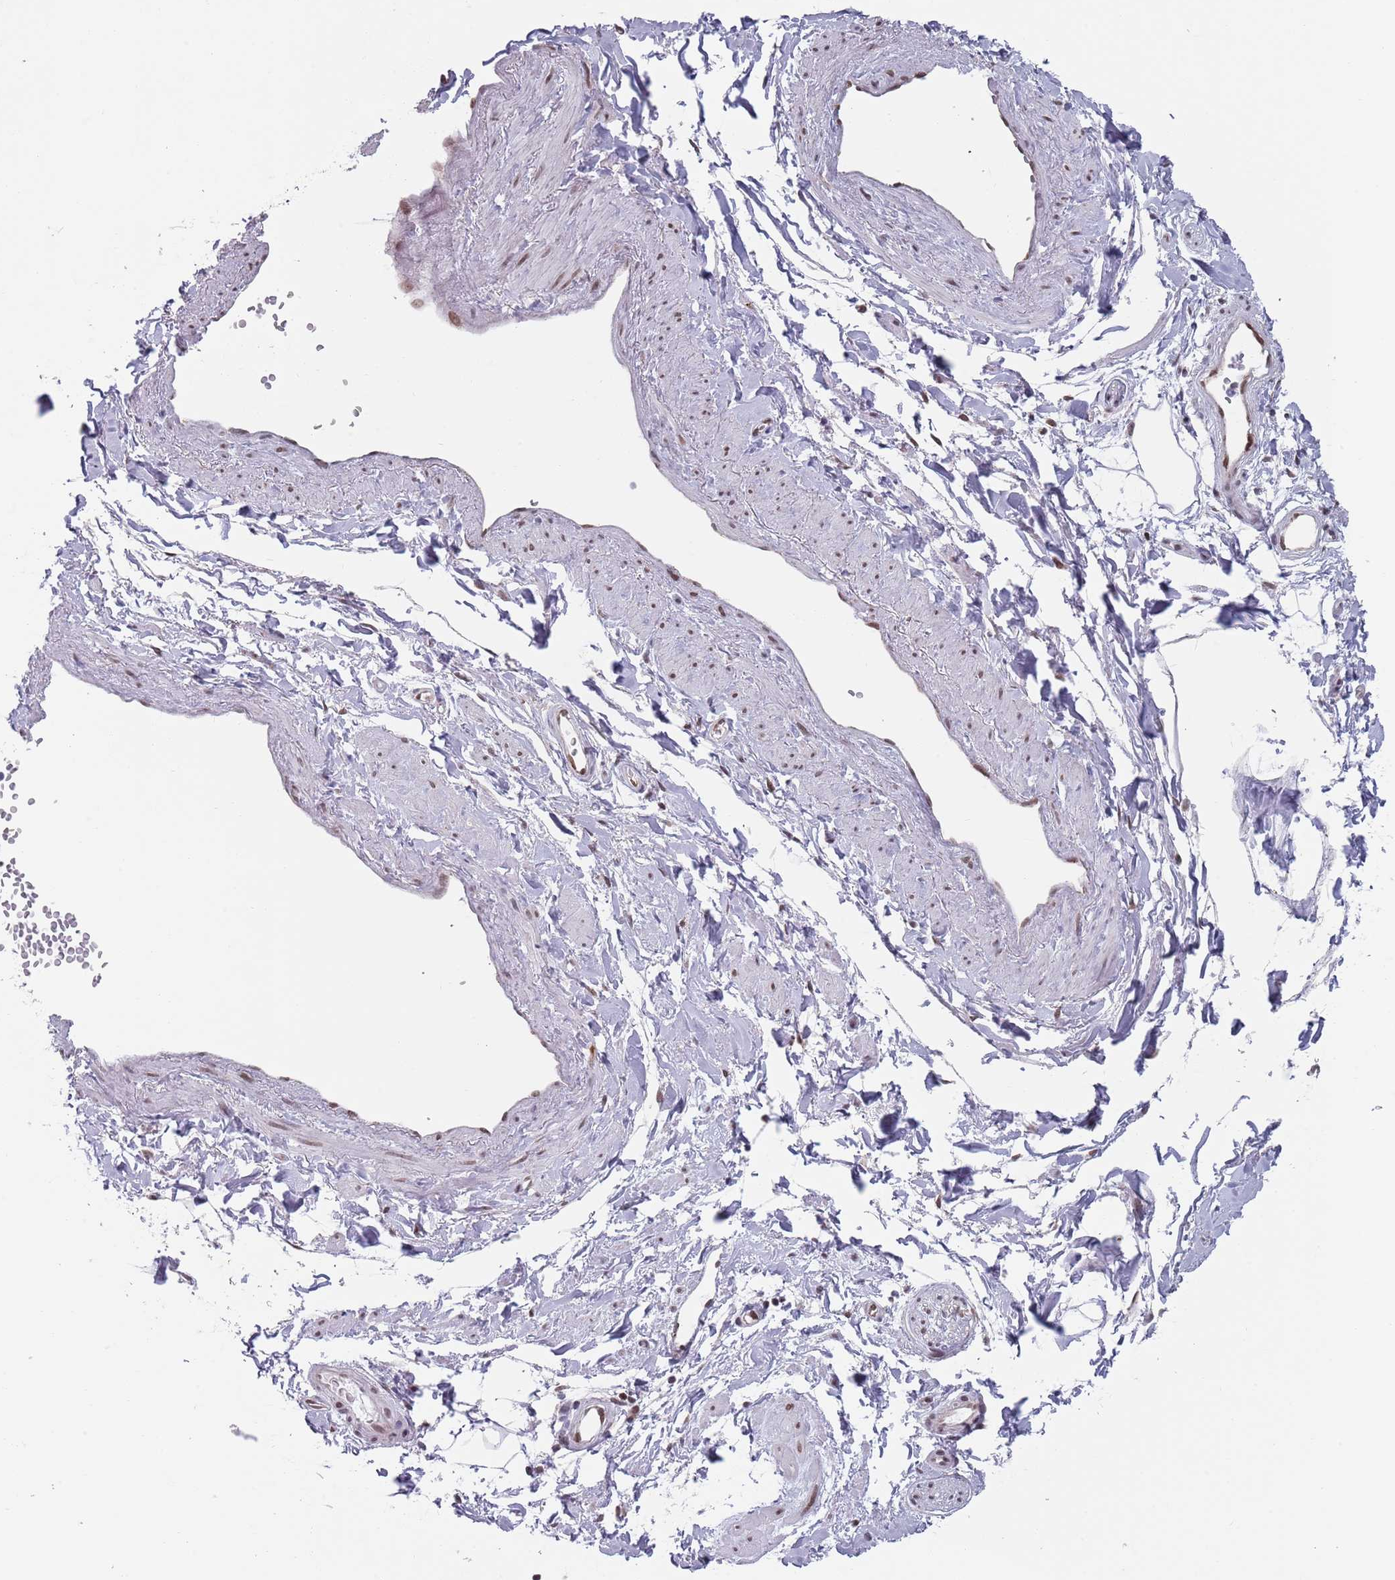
{"staining": {"intensity": "weak", "quantity": "<25%", "location": "nuclear"}, "tissue": "adipose tissue", "cell_type": "Adipocytes", "image_type": "normal", "snomed": [{"axis": "morphology", "description": "Normal tissue, NOS"}, {"axis": "topography", "description": "Soft tissue"}, {"axis": "topography", "description": "Adipose tissue"}, {"axis": "topography", "description": "Vascular tissue"}, {"axis": "topography", "description": "Peripheral nerve tissue"}], "caption": "Image shows no significant protein expression in adipocytes of normal adipose tissue.", "gene": "MFSD12", "patient": {"sex": "male", "age": 74}}